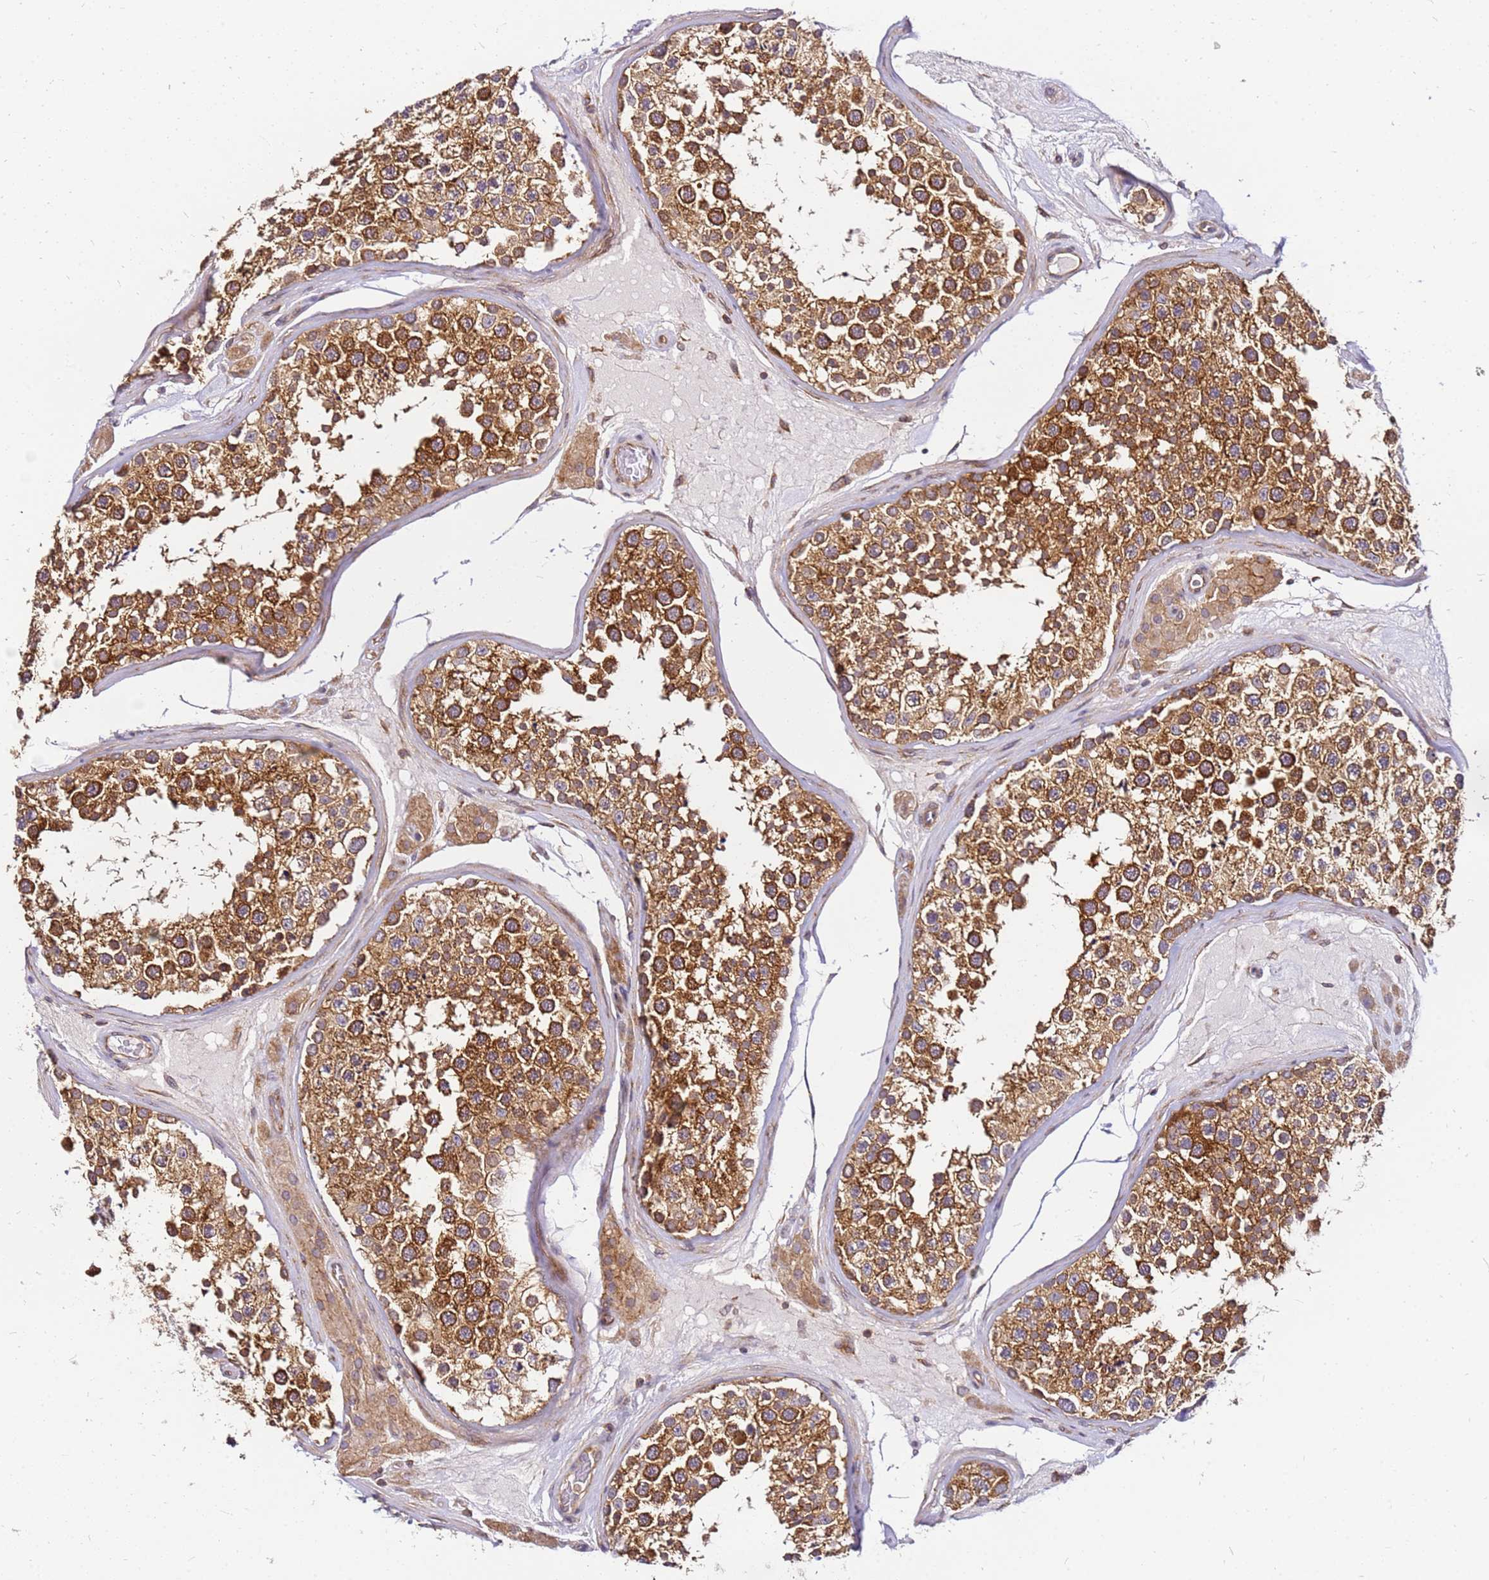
{"staining": {"intensity": "strong", "quantity": ">75%", "location": "cytoplasmic/membranous"}, "tissue": "testis", "cell_type": "Cells in seminiferous ducts", "image_type": "normal", "snomed": [{"axis": "morphology", "description": "Normal tissue, NOS"}, {"axis": "topography", "description": "Testis"}], "caption": "Testis stained for a protein shows strong cytoplasmic/membranous positivity in cells in seminiferous ducts. The protein of interest is shown in brown color, while the nuclei are stained blue.", "gene": "PIH1D1", "patient": {"sex": "male", "age": 46}}